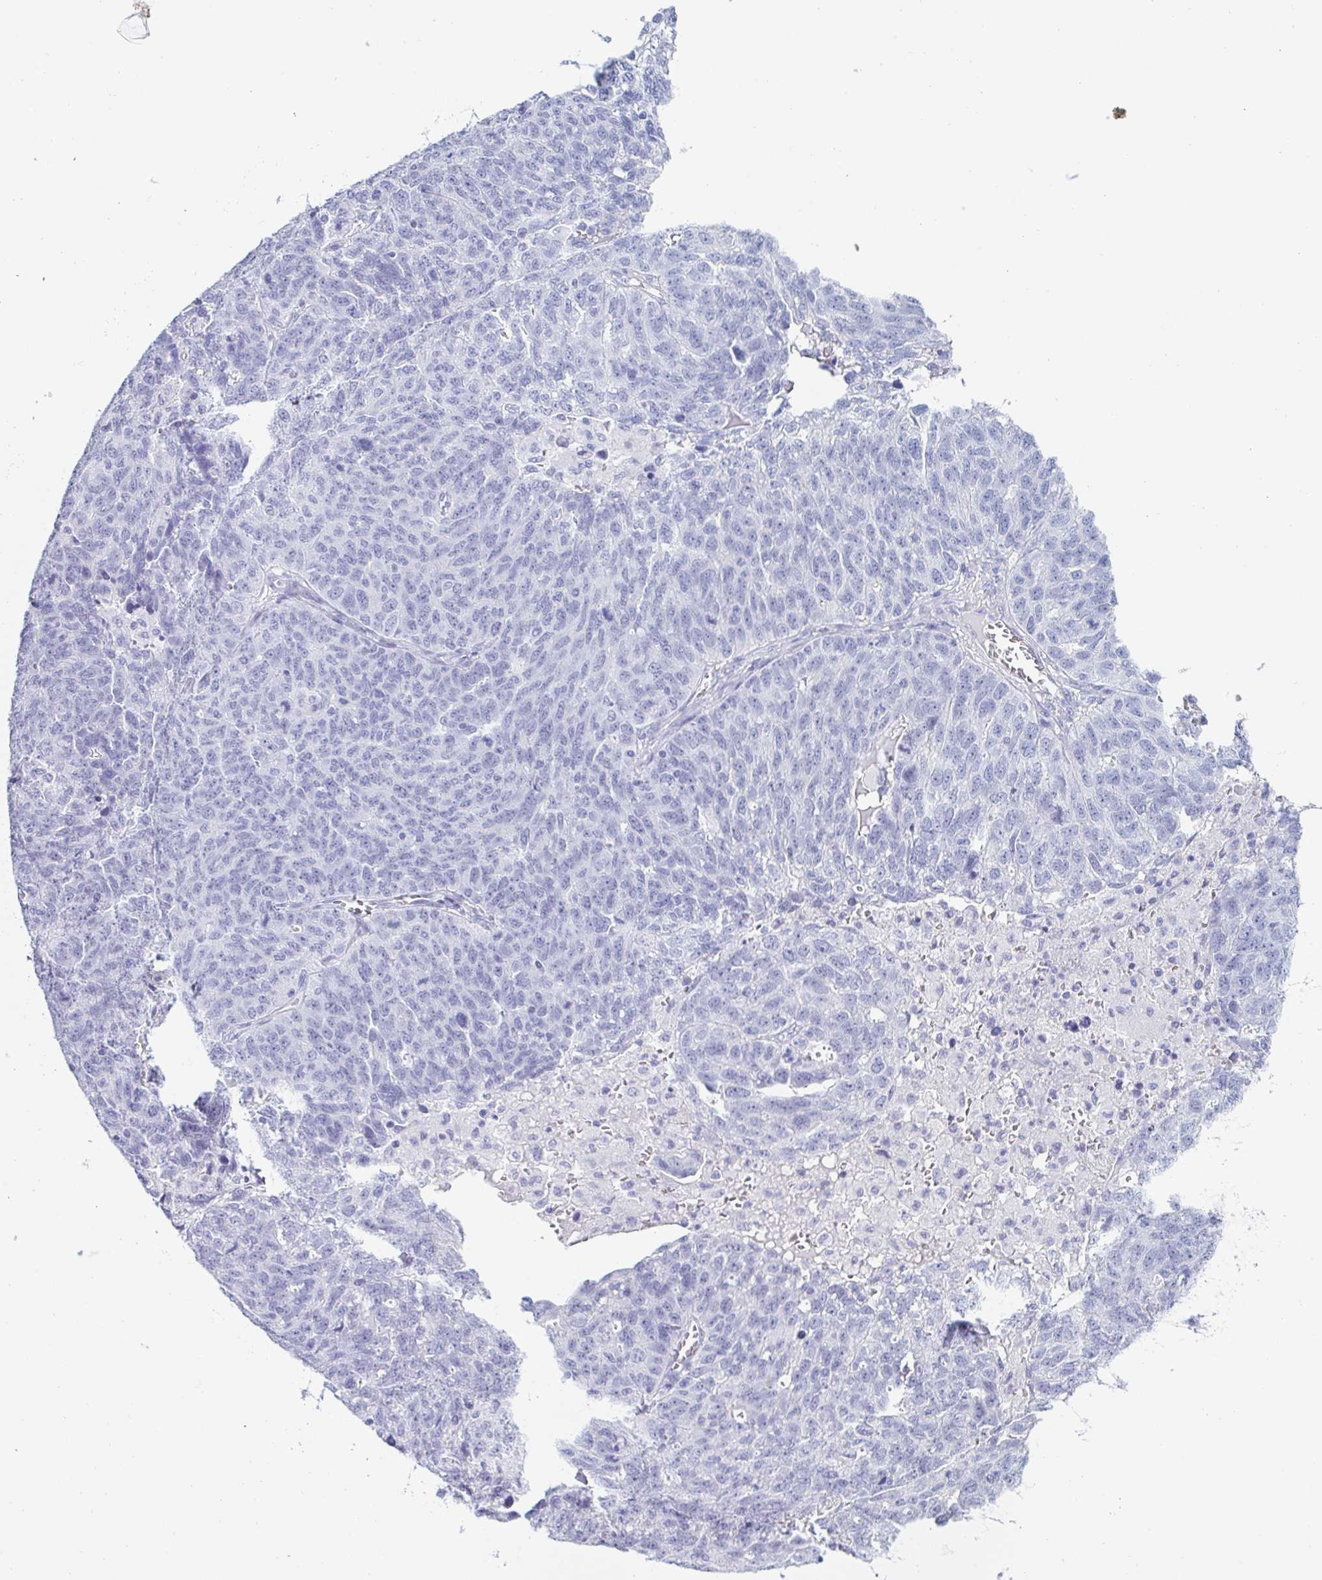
{"staining": {"intensity": "negative", "quantity": "none", "location": "none"}, "tissue": "ovarian cancer", "cell_type": "Tumor cells", "image_type": "cancer", "snomed": [{"axis": "morphology", "description": "Cystadenocarcinoma, serous, NOS"}, {"axis": "topography", "description": "Ovary"}], "caption": "An immunohistochemistry (IHC) histopathology image of ovarian serous cystadenocarcinoma is shown. There is no staining in tumor cells of ovarian serous cystadenocarcinoma.", "gene": "ZG16B", "patient": {"sex": "female", "age": 71}}